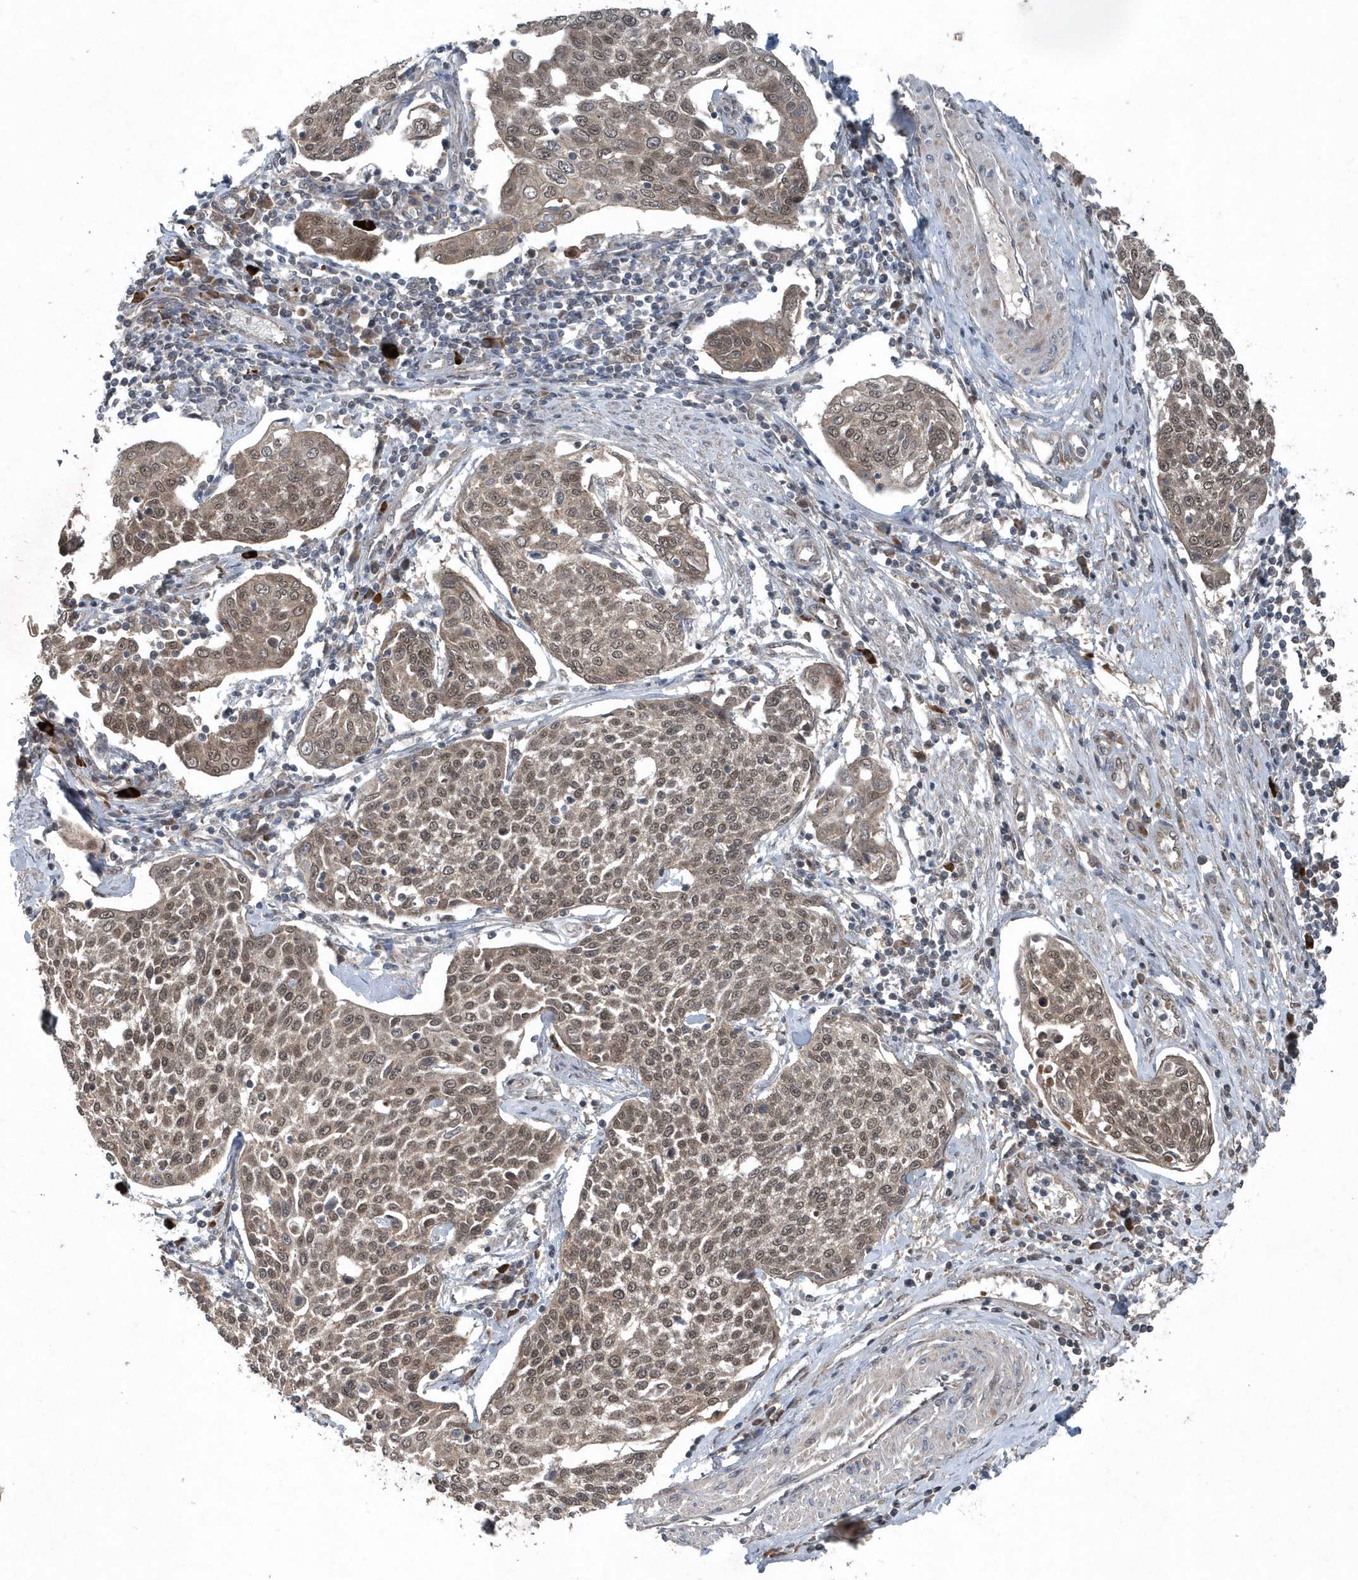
{"staining": {"intensity": "moderate", "quantity": ">75%", "location": "nuclear"}, "tissue": "cervical cancer", "cell_type": "Tumor cells", "image_type": "cancer", "snomed": [{"axis": "morphology", "description": "Squamous cell carcinoma, NOS"}, {"axis": "topography", "description": "Cervix"}], "caption": "Immunohistochemical staining of cervical squamous cell carcinoma shows moderate nuclear protein staining in approximately >75% of tumor cells.", "gene": "QTRT2", "patient": {"sex": "female", "age": 34}}